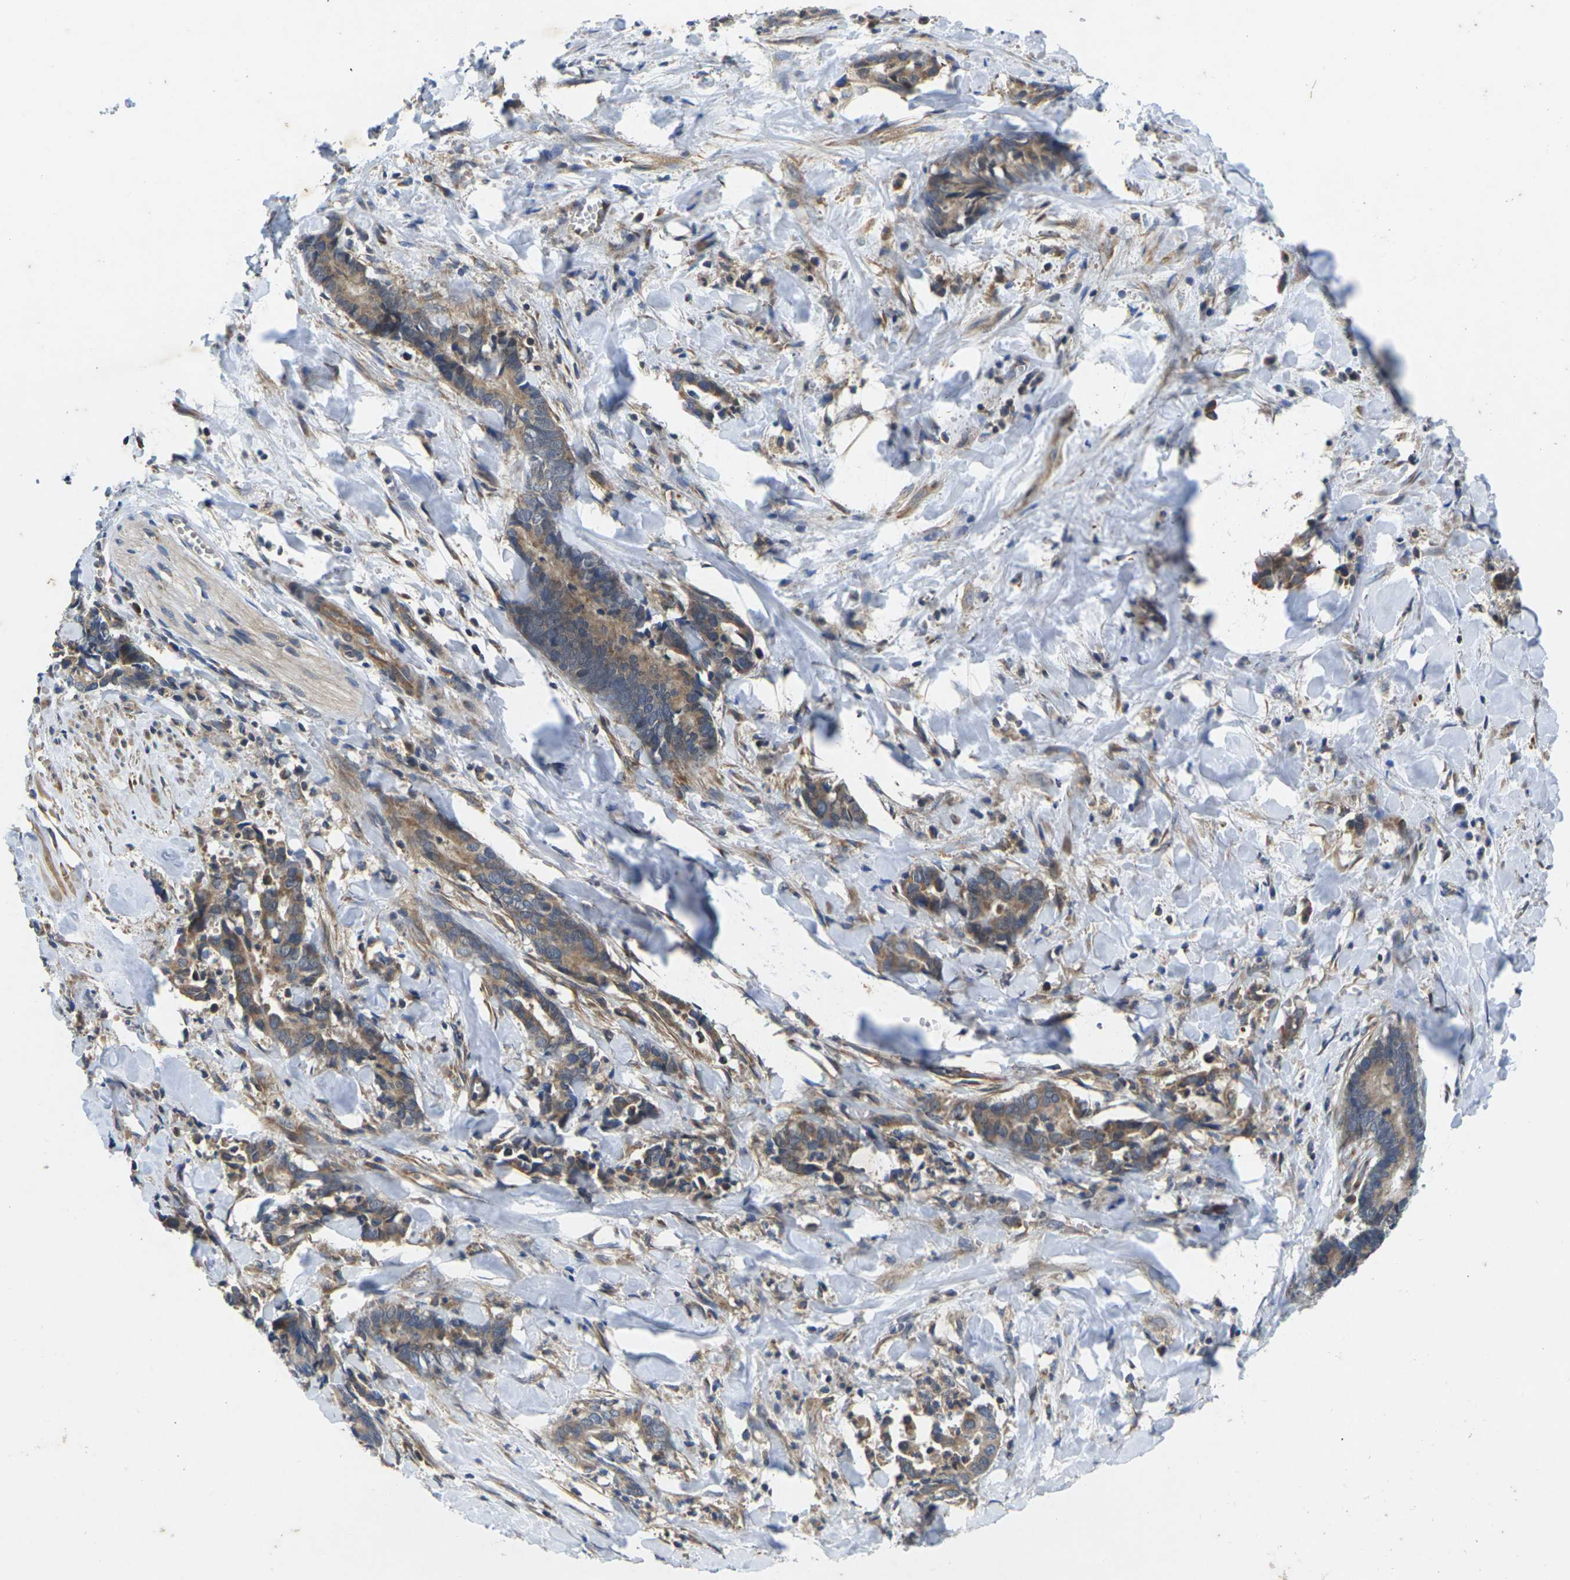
{"staining": {"intensity": "moderate", "quantity": ">75%", "location": "cytoplasmic/membranous"}, "tissue": "cervical cancer", "cell_type": "Tumor cells", "image_type": "cancer", "snomed": [{"axis": "morphology", "description": "Adenocarcinoma, NOS"}, {"axis": "topography", "description": "Cervix"}], "caption": "Cervical cancer tissue displays moderate cytoplasmic/membranous expression in about >75% of tumor cells, visualized by immunohistochemistry.", "gene": "KIF1B", "patient": {"sex": "female", "age": 44}}